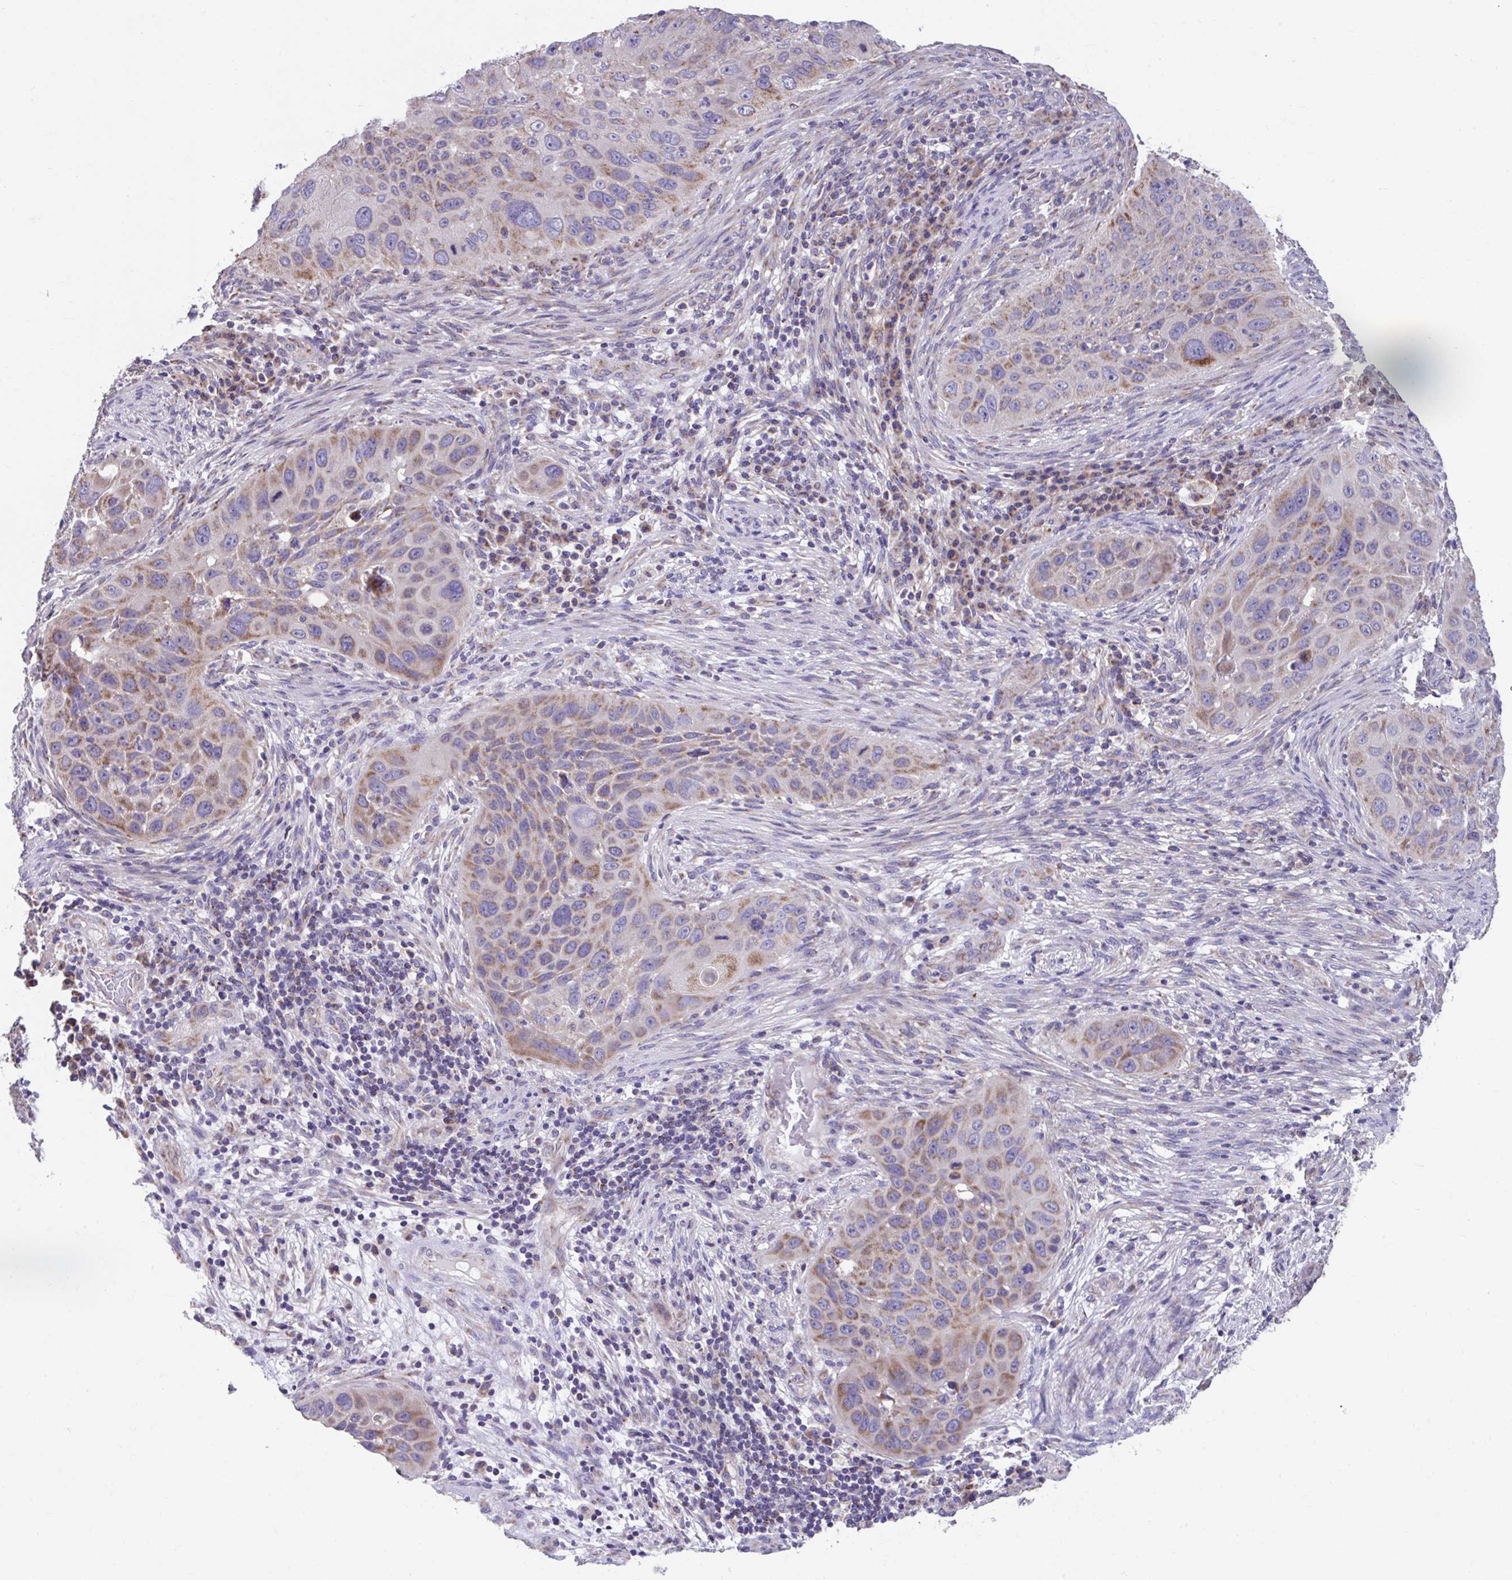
{"staining": {"intensity": "moderate", "quantity": "25%-75%", "location": "cytoplasmic/membranous"}, "tissue": "lung cancer", "cell_type": "Tumor cells", "image_type": "cancer", "snomed": [{"axis": "morphology", "description": "Squamous cell carcinoma, NOS"}, {"axis": "topography", "description": "Lung"}], "caption": "Immunohistochemistry of human lung cancer reveals medium levels of moderate cytoplasmic/membranous positivity in about 25%-75% of tumor cells.", "gene": "LINGO4", "patient": {"sex": "male", "age": 63}}